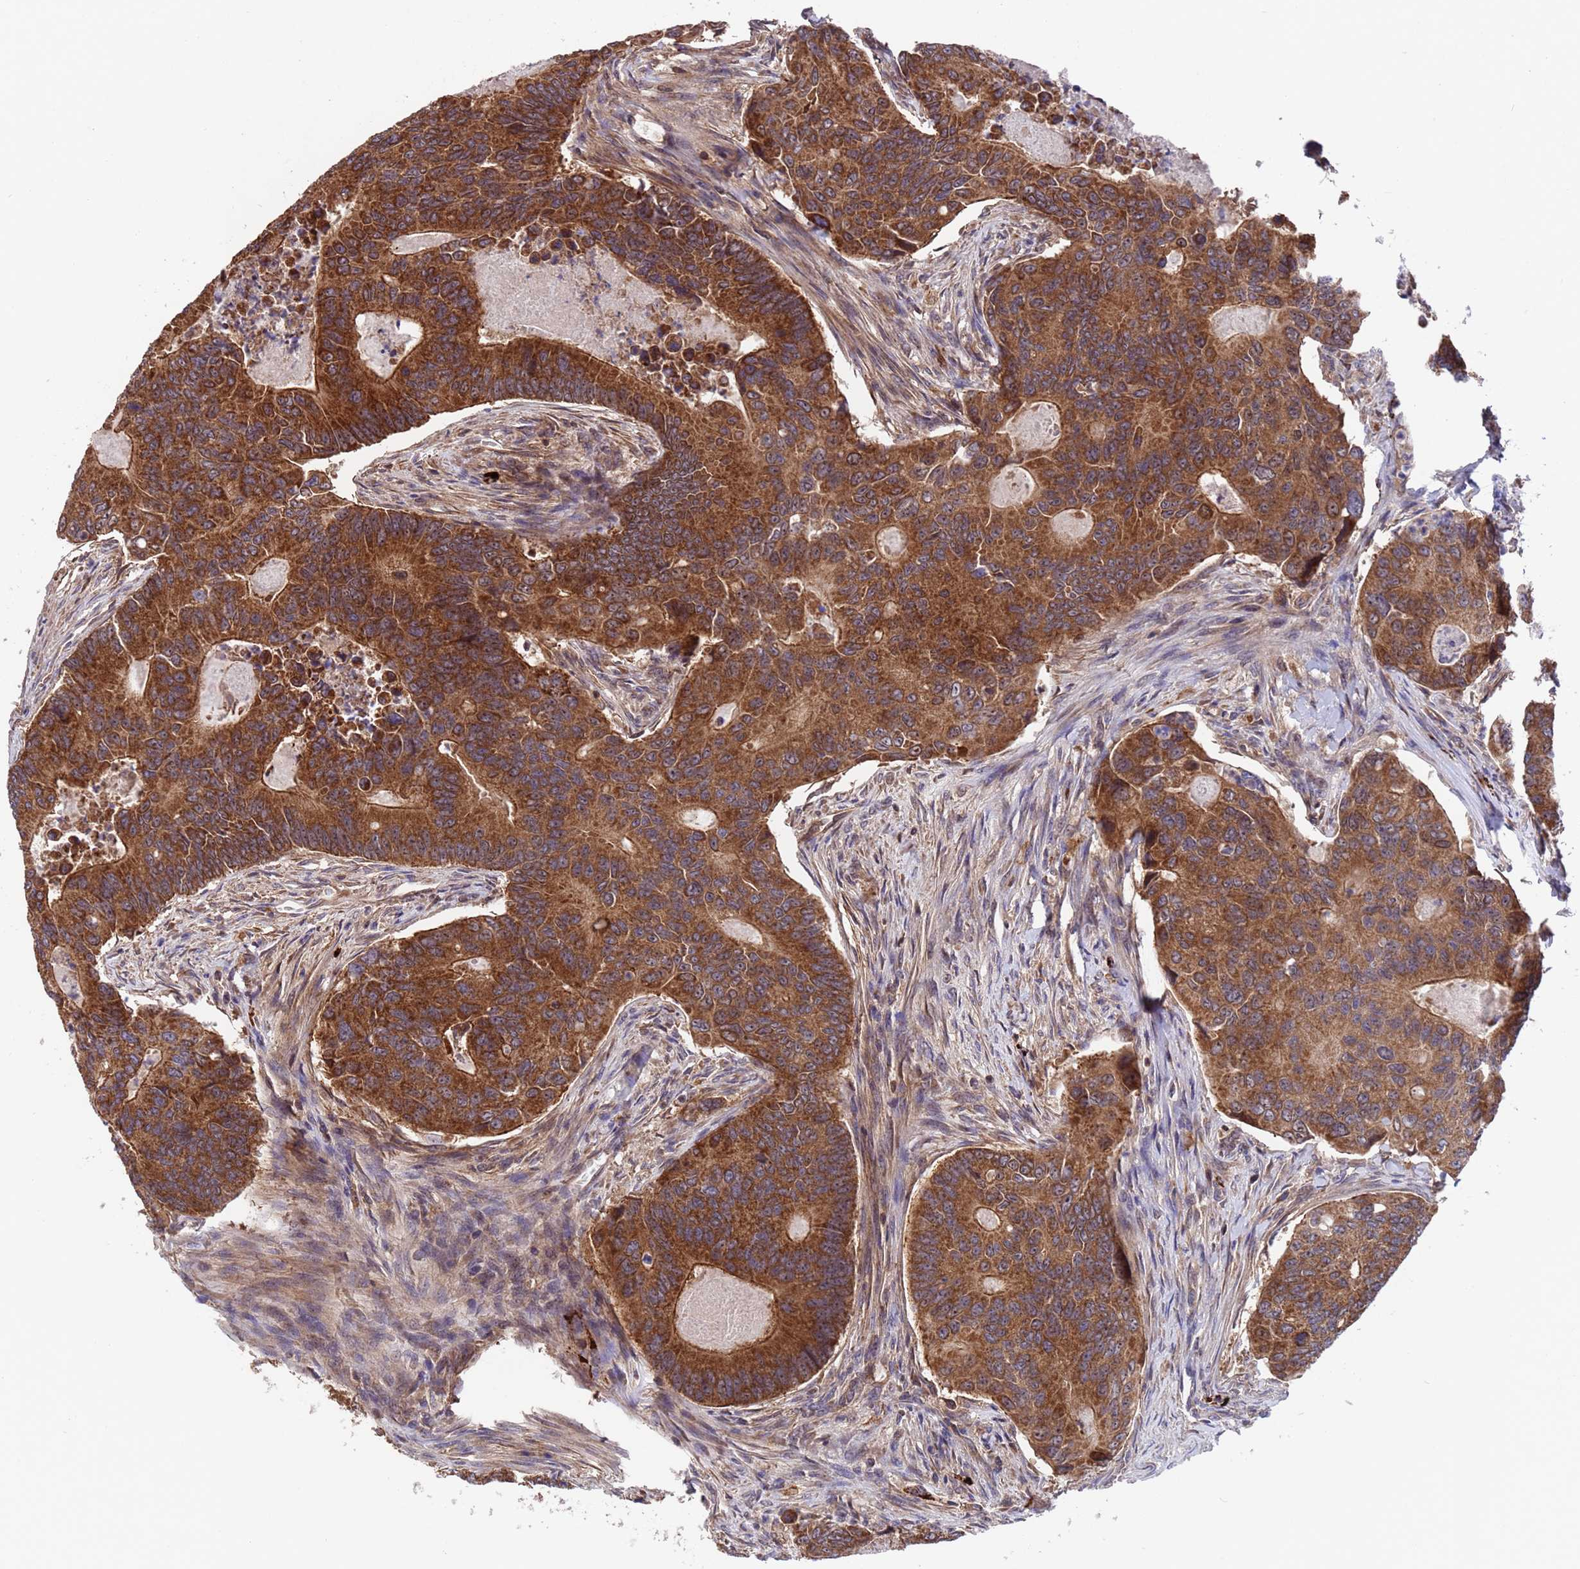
{"staining": {"intensity": "strong", "quantity": ">75%", "location": "cytoplasmic/membranous"}, "tissue": "colorectal cancer", "cell_type": "Tumor cells", "image_type": "cancer", "snomed": [{"axis": "morphology", "description": "Adenocarcinoma, NOS"}, {"axis": "topography", "description": "Colon"}], "caption": "Brown immunohistochemical staining in colorectal cancer (adenocarcinoma) reveals strong cytoplasmic/membranous staining in approximately >75% of tumor cells. (brown staining indicates protein expression, while blue staining denotes nuclei).", "gene": "TSR3", "patient": {"sex": "female", "age": 67}}